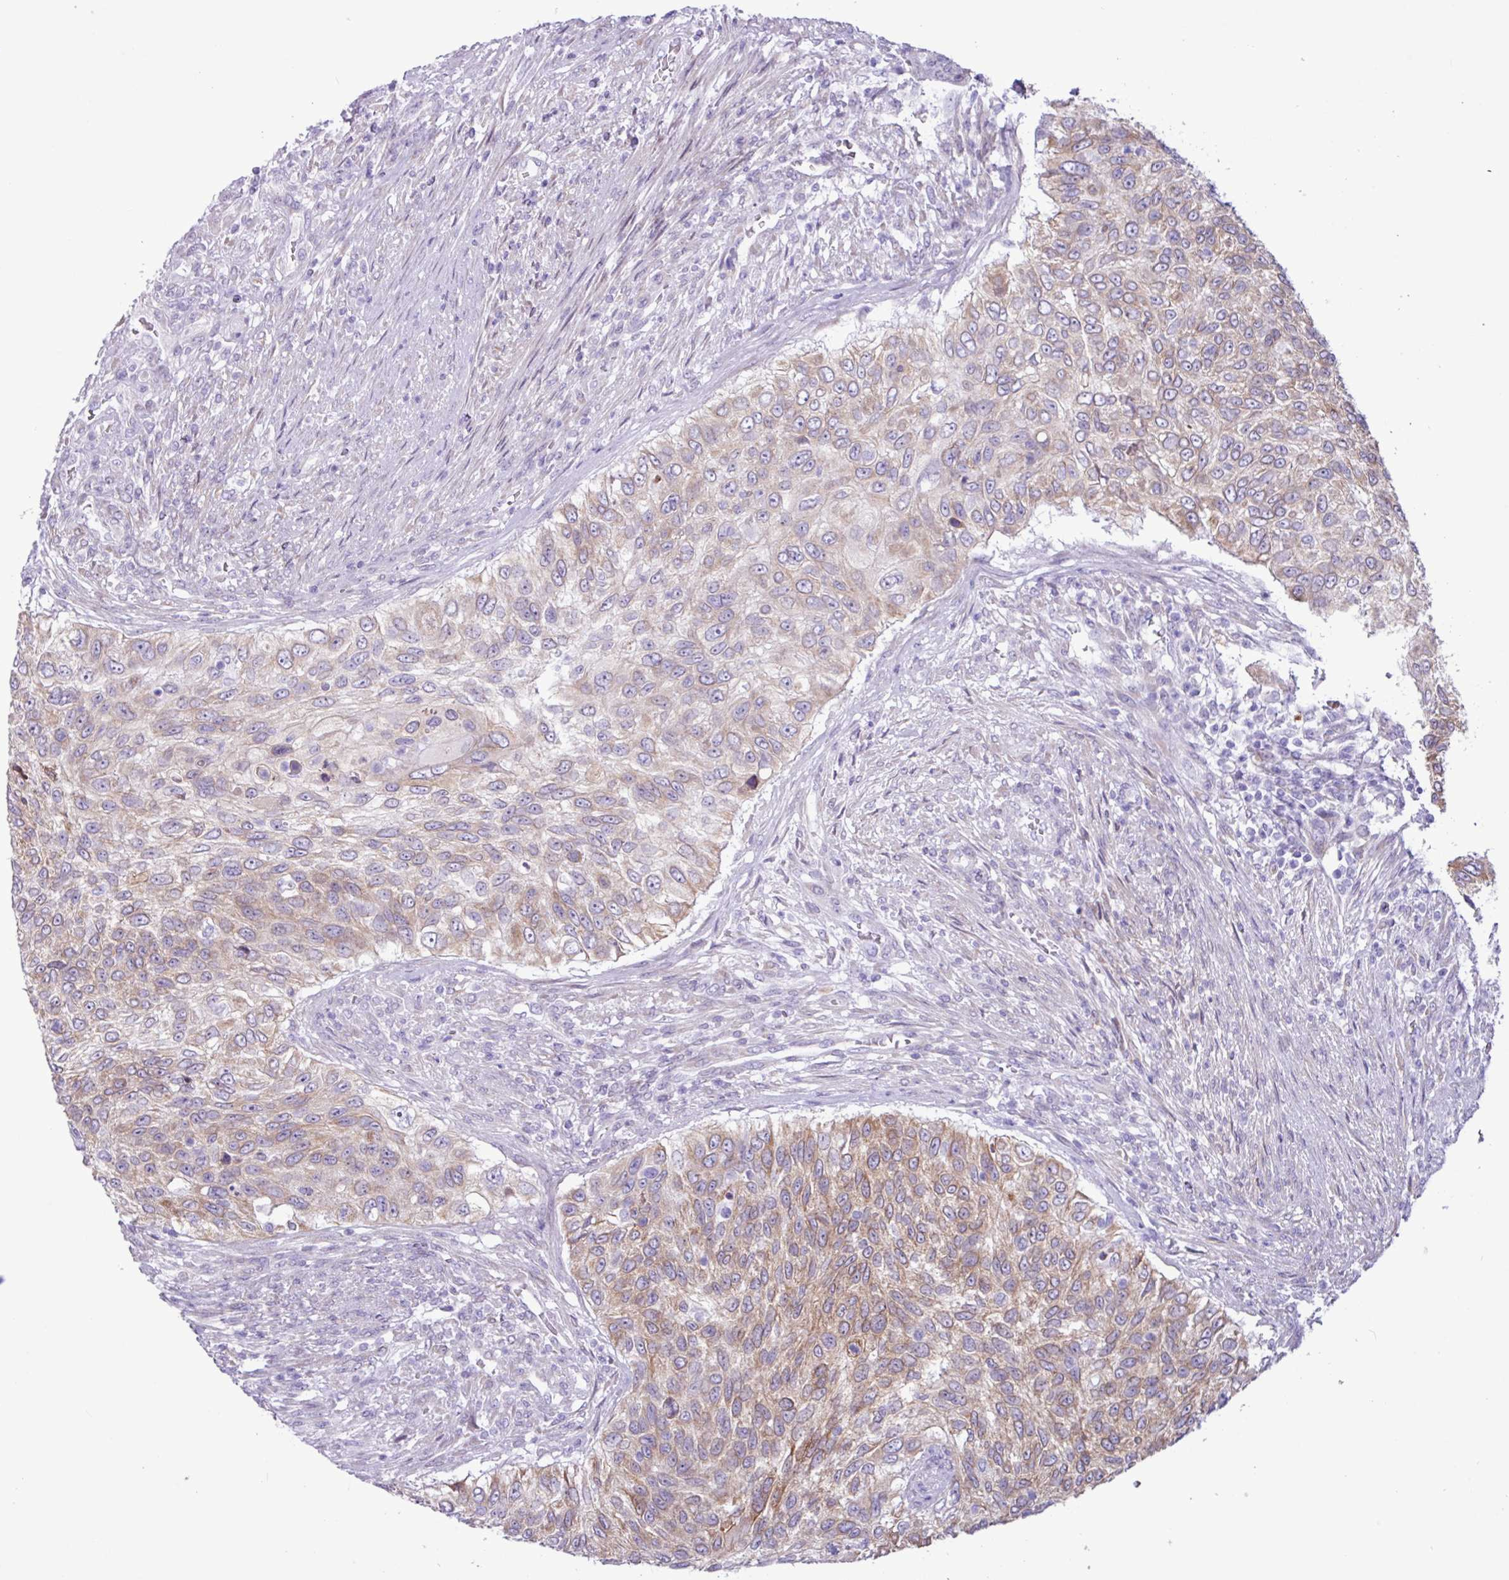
{"staining": {"intensity": "moderate", "quantity": "25%-75%", "location": "cytoplasmic/membranous"}, "tissue": "urothelial cancer", "cell_type": "Tumor cells", "image_type": "cancer", "snomed": [{"axis": "morphology", "description": "Urothelial carcinoma, High grade"}, {"axis": "topography", "description": "Urinary bladder"}], "caption": "Immunohistochemical staining of urothelial carcinoma (high-grade) shows moderate cytoplasmic/membranous protein staining in approximately 25%-75% of tumor cells.", "gene": "SLC38A1", "patient": {"sex": "female", "age": 60}}